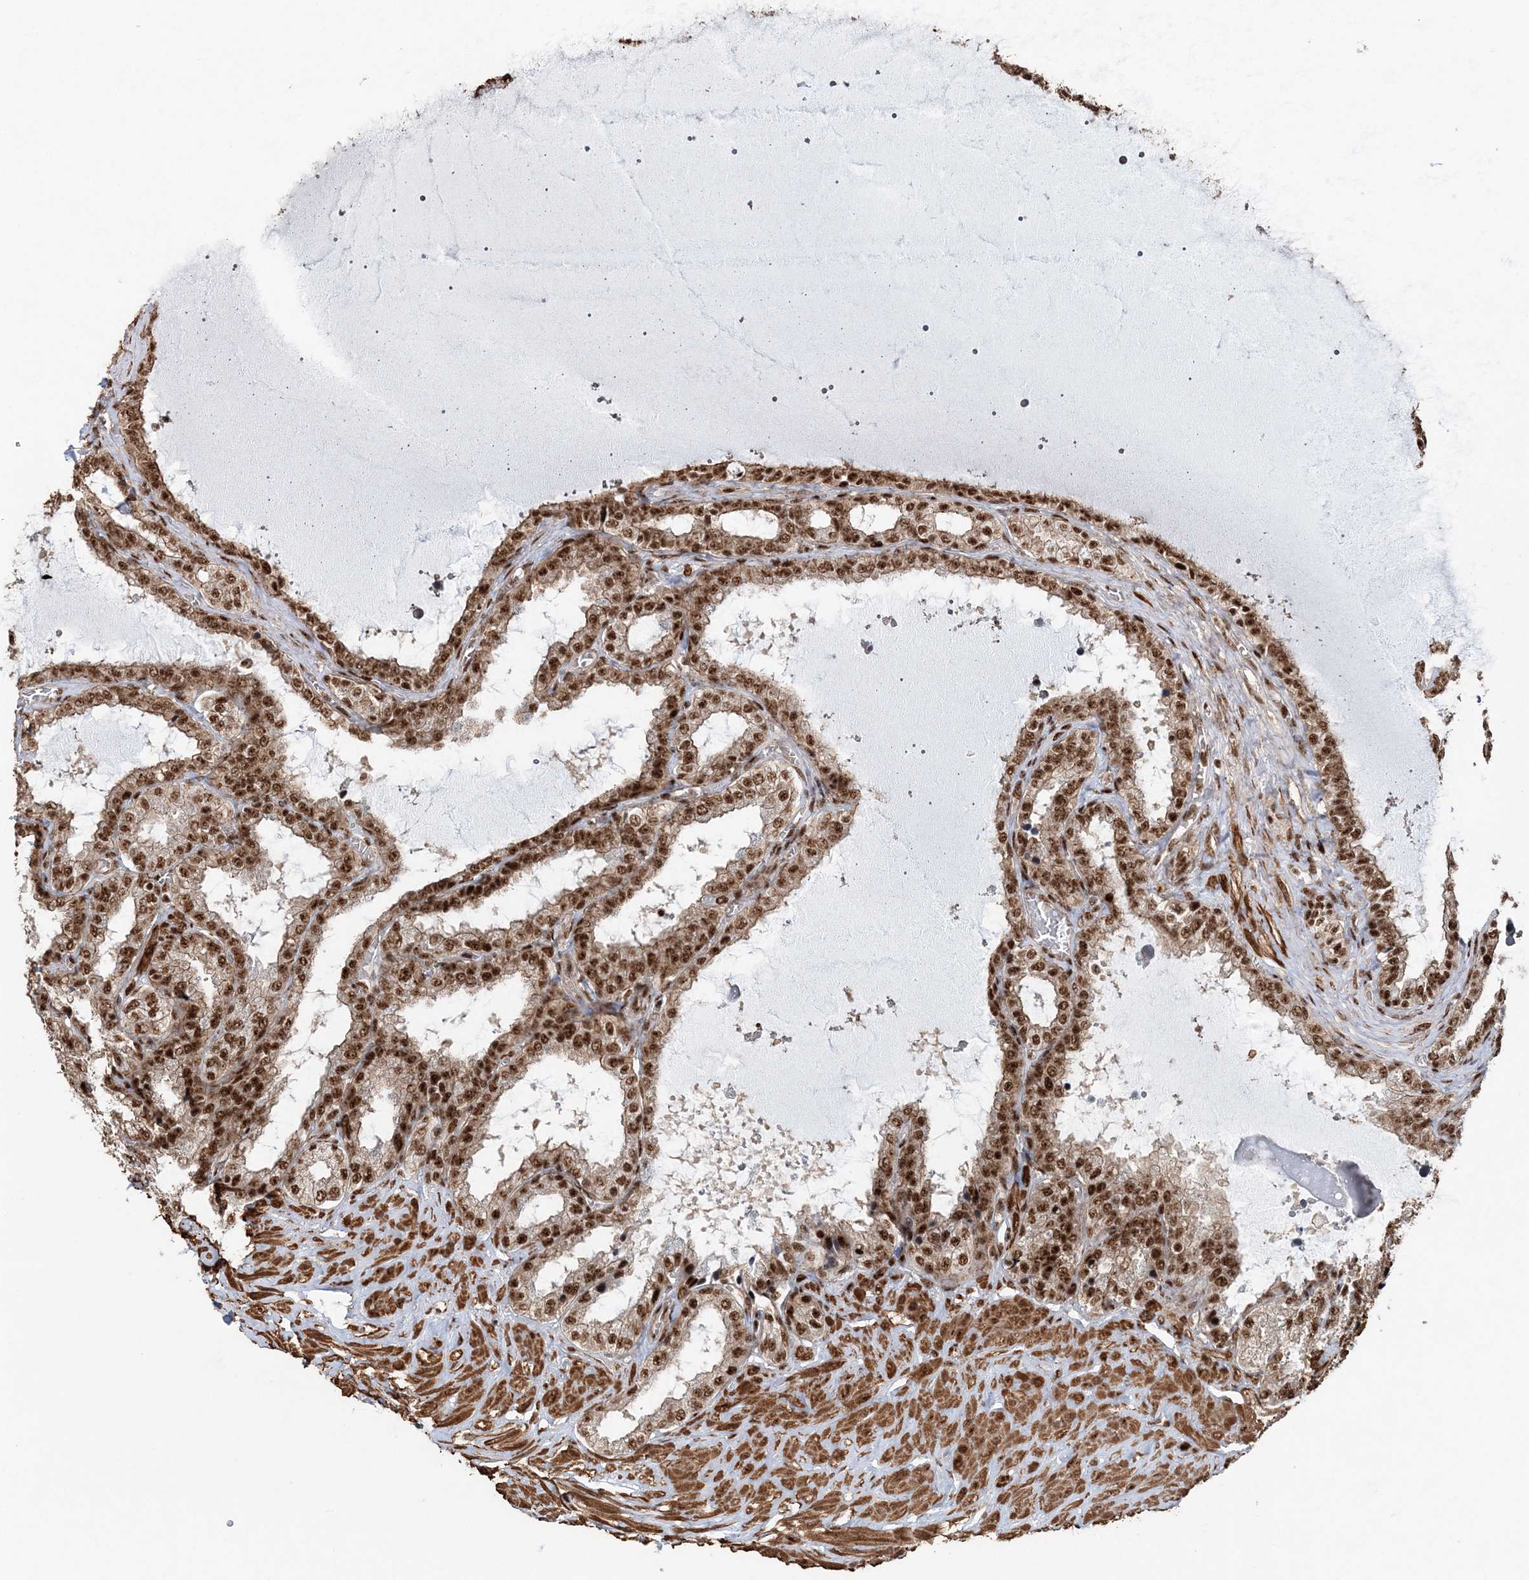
{"staining": {"intensity": "strong", "quantity": ">75%", "location": "nuclear"}, "tissue": "seminal vesicle", "cell_type": "Glandular cells", "image_type": "normal", "snomed": [{"axis": "morphology", "description": "Normal tissue, NOS"}, {"axis": "topography", "description": "Seminal veicle"}], "caption": "Glandular cells reveal strong nuclear expression in approximately >75% of cells in unremarkable seminal vesicle. (brown staining indicates protein expression, while blue staining denotes nuclei).", "gene": "EXOSC8", "patient": {"sex": "male", "age": 46}}